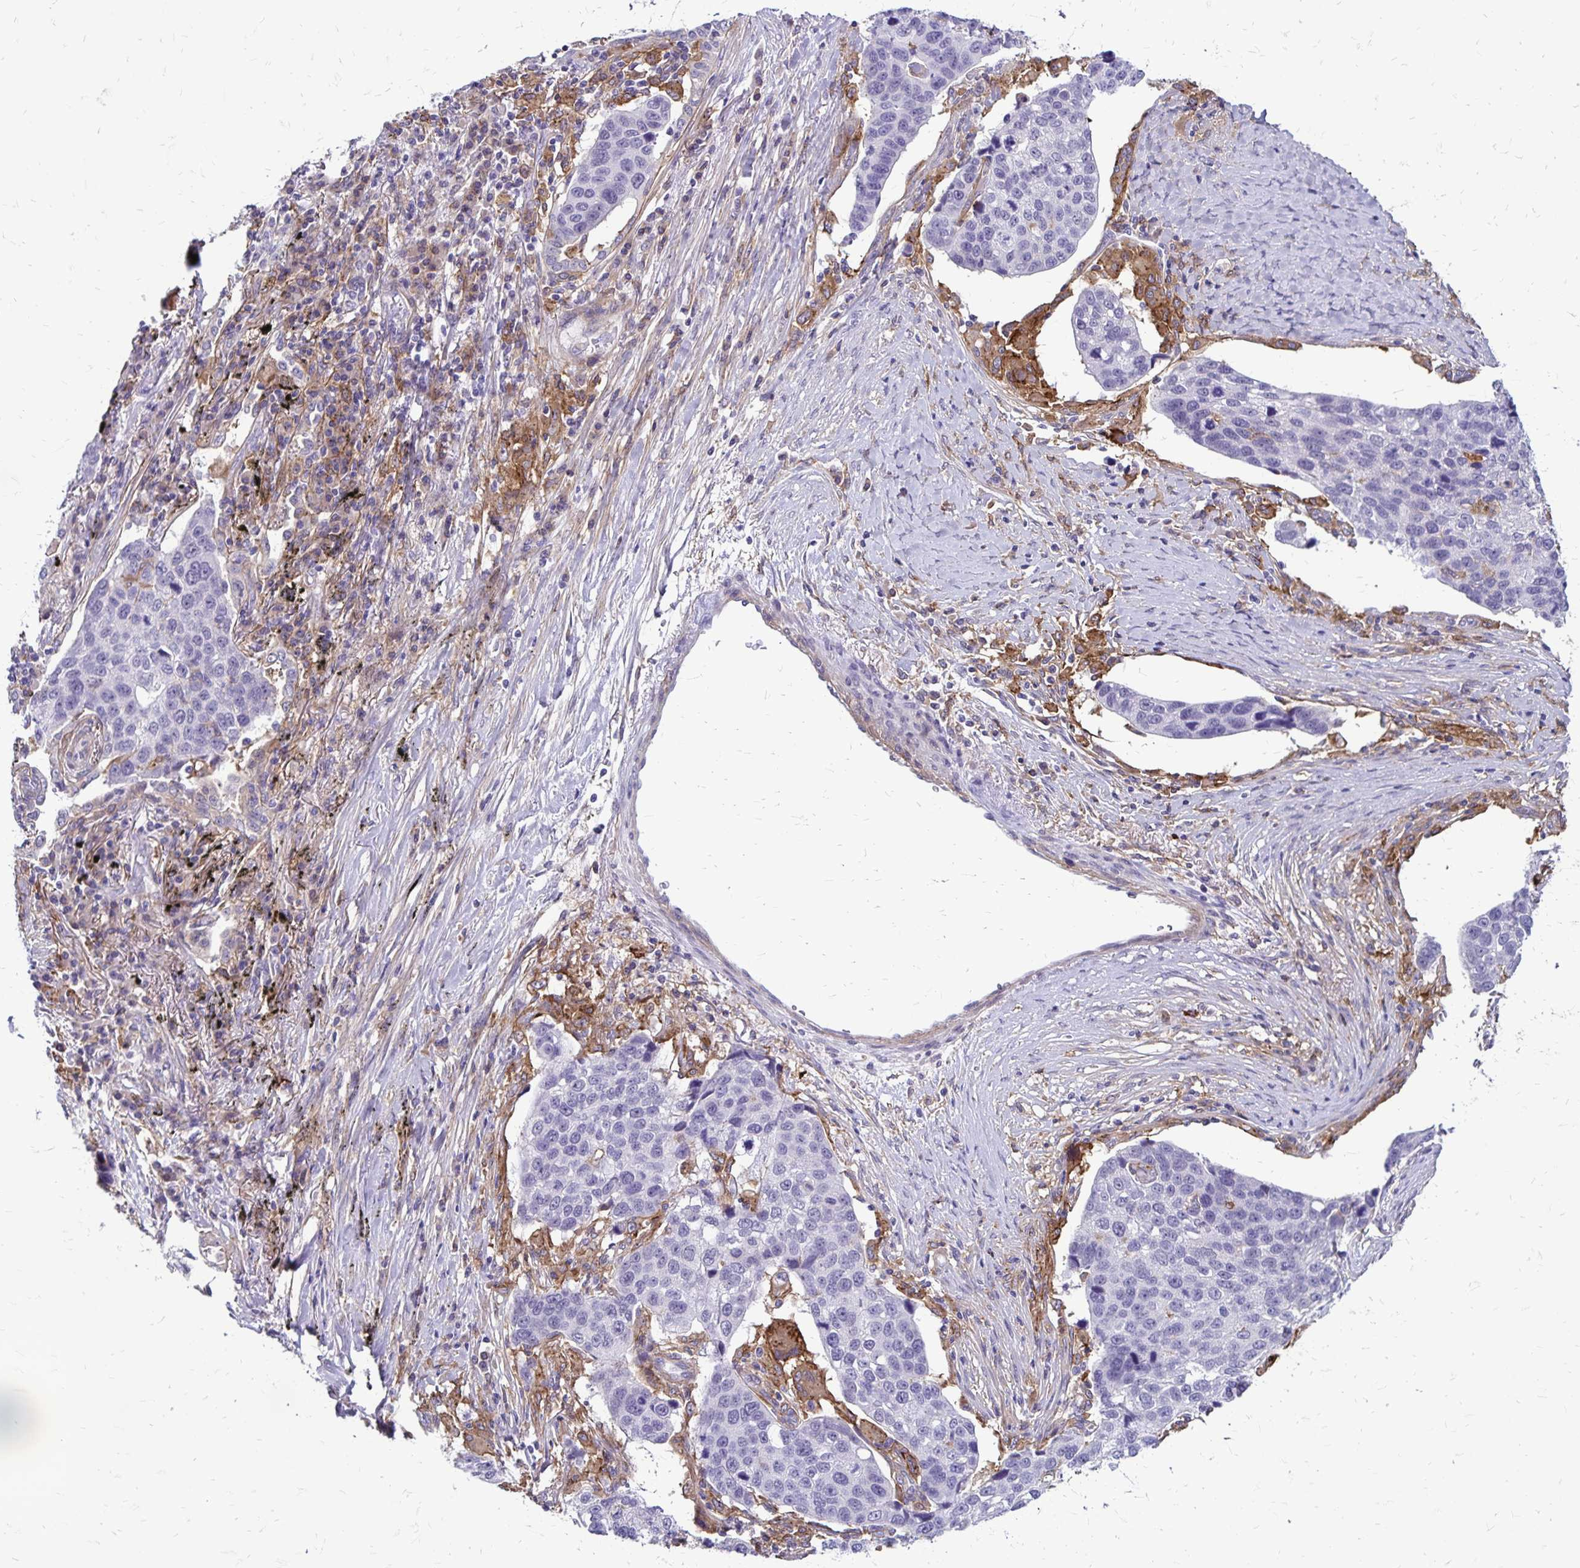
{"staining": {"intensity": "negative", "quantity": "none", "location": "none"}, "tissue": "lung cancer", "cell_type": "Tumor cells", "image_type": "cancer", "snomed": [{"axis": "morphology", "description": "Squamous cell carcinoma, NOS"}, {"axis": "topography", "description": "Lymph node"}, {"axis": "topography", "description": "Lung"}], "caption": "A photomicrograph of human squamous cell carcinoma (lung) is negative for staining in tumor cells.", "gene": "TNS3", "patient": {"sex": "male", "age": 61}}